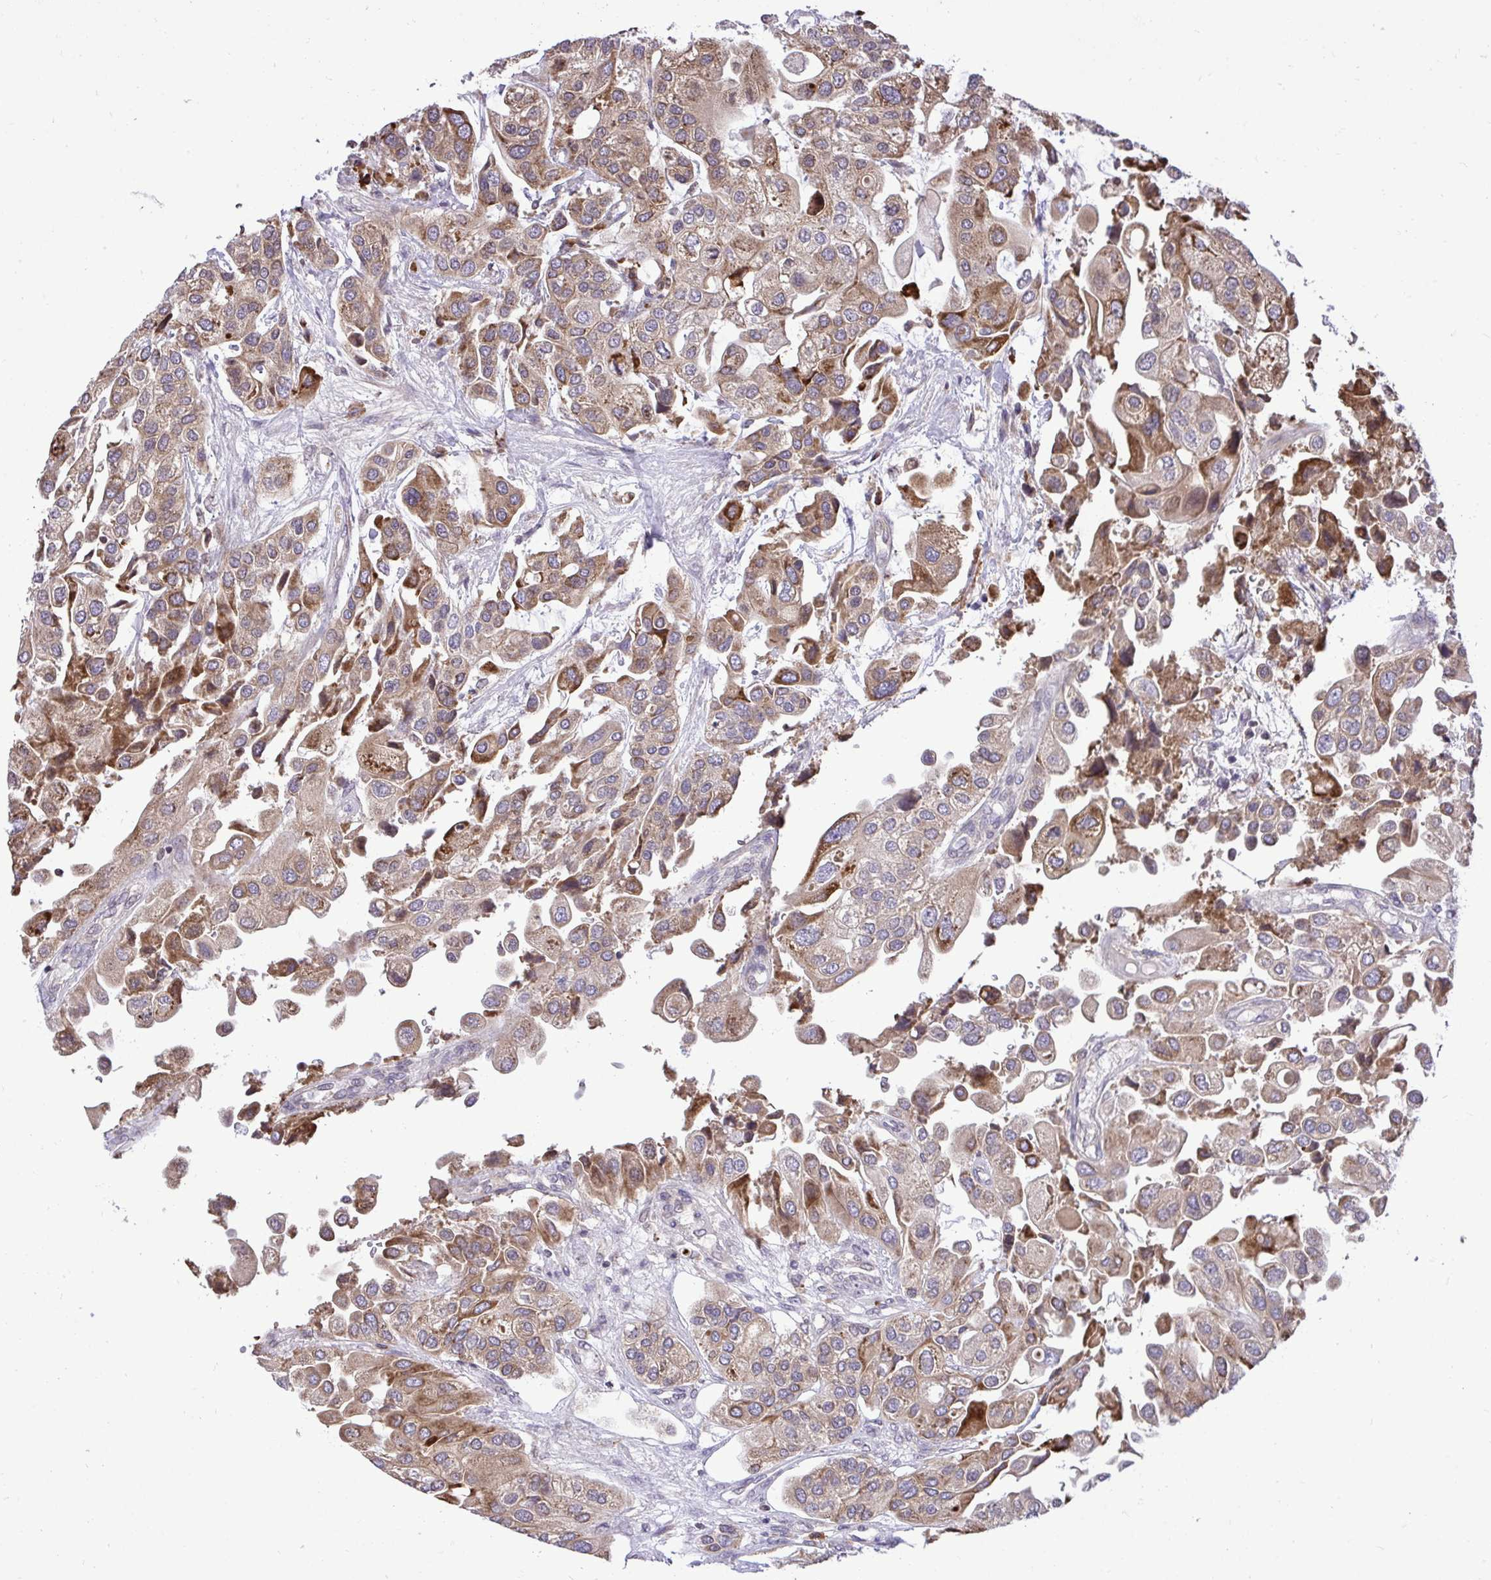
{"staining": {"intensity": "moderate", "quantity": "25%-75%", "location": "cytoplasmic/membranous"}, "tissue": "urothelial cancer", "cell_type": "Tumor cells", "image_type": "cancer", "snomed": [{"axis": "morphology", "description": "Urothelial carcinoma, High grade"}, {"axis": "topography", "description": "Urinary bladder"}], "caption": "Approximately 25%-75% of tumor cells in human urothelial carcinoma (high-grade) reveal moderate cytoplasmic/membranous protein expression as visualized by brown immunohistochemical staining.", "gene": "METTL9", "patient": {"sex": "female", "age": 64}}